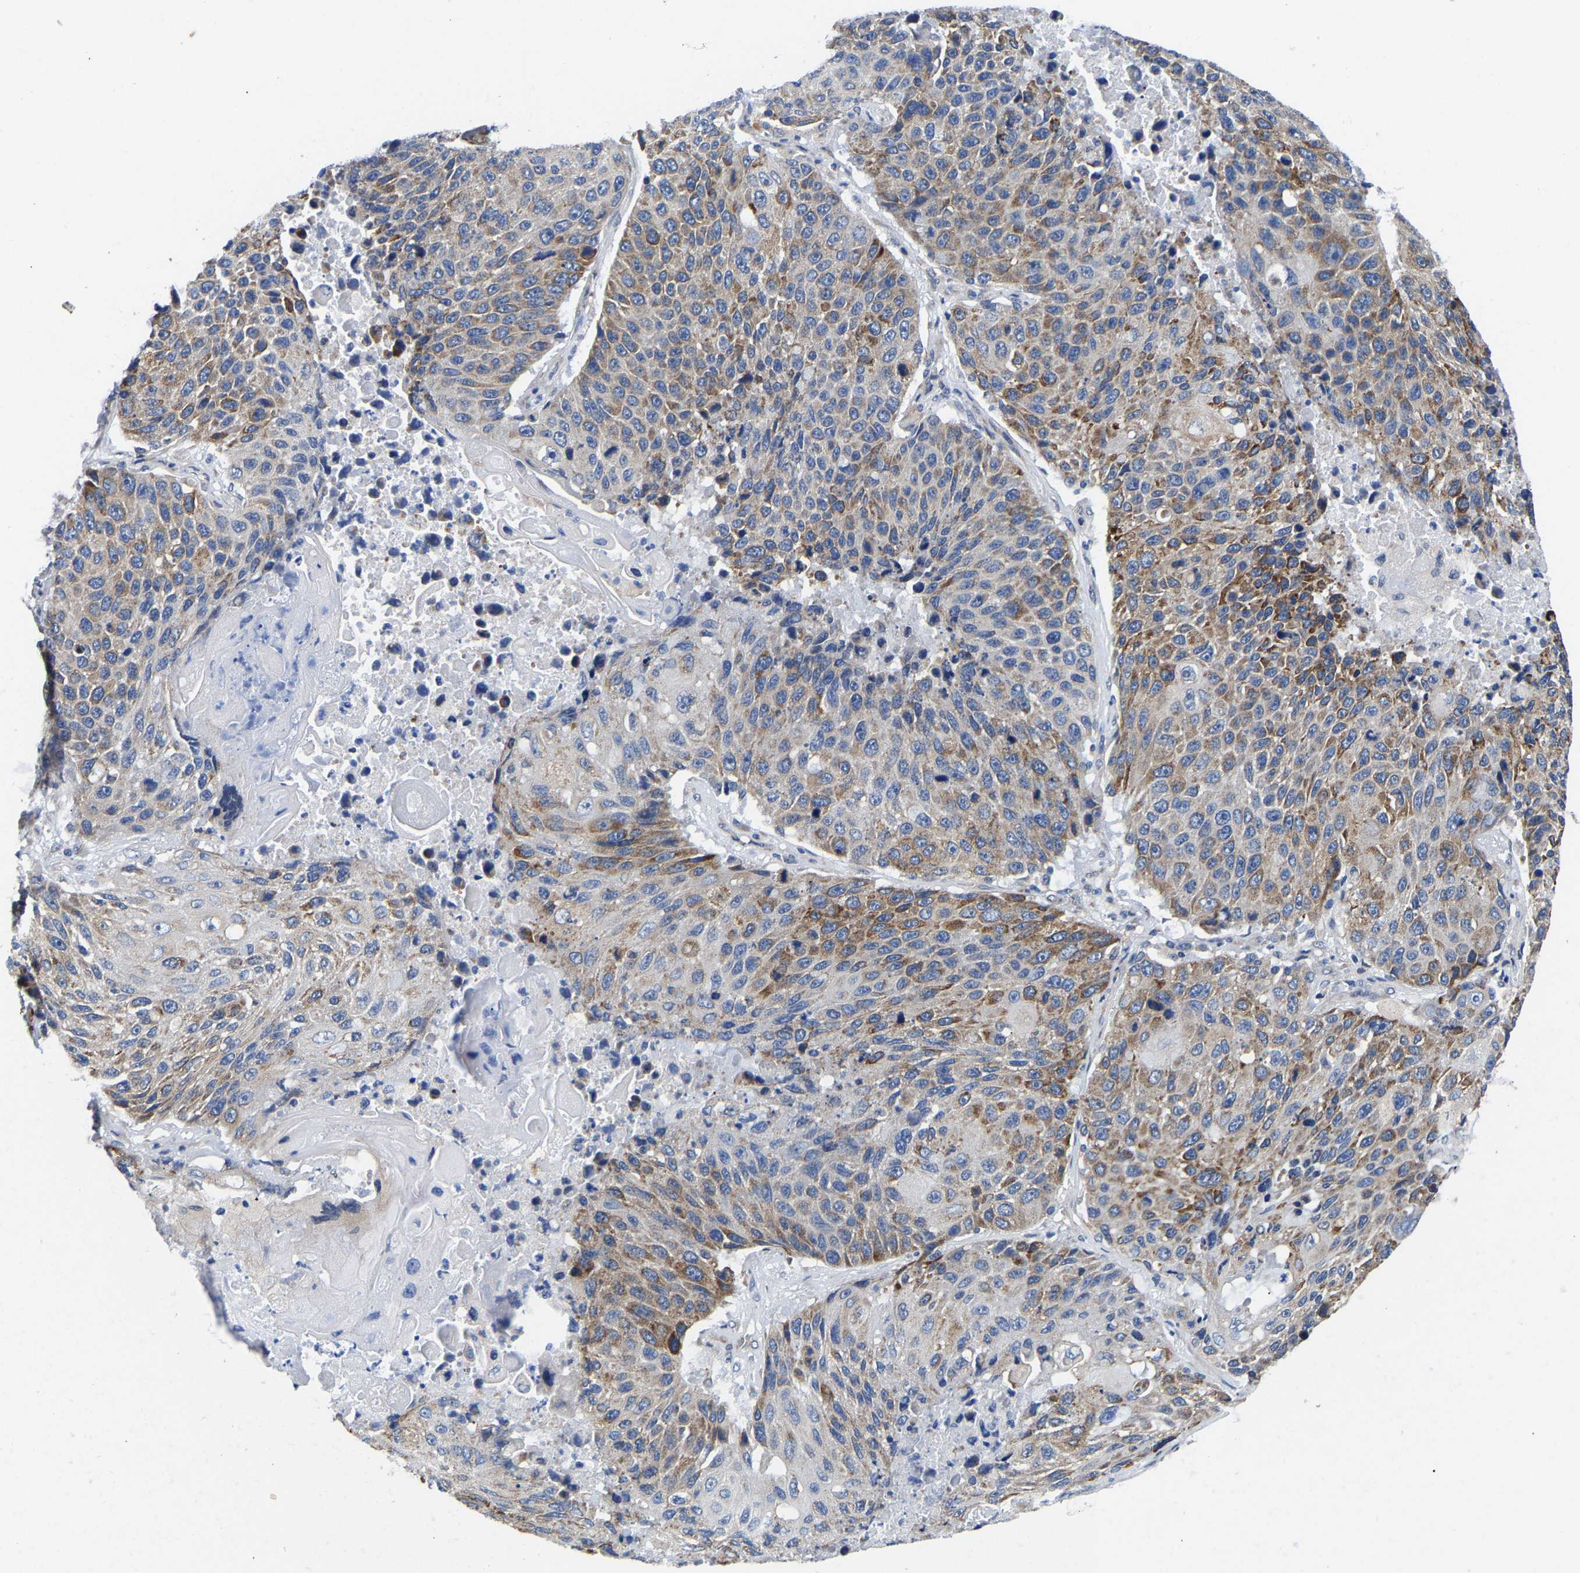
{"staining": {"intensity": "moderate", "quantity": "25%-75%", "location": "cytoplasmic/membranous"}, "tissue": "lung cancer", "cell_type": "Tumor cells", "image_type": "cancer", "snomed": [{"axis": "morphology", "description": "Squamous cell carcinoma, NOS"}, {"axis": "topography", "description": "Lung"}], "caption": "Immunohistochemical staining of lung cancer (squamous cell carcinoma) displays moderate cytoplasmic/membranous protein positivity in approximately 25%-75% of tumor cells.", "gene": "RINT1", "patient": {"sex": "male", "age": 61}}